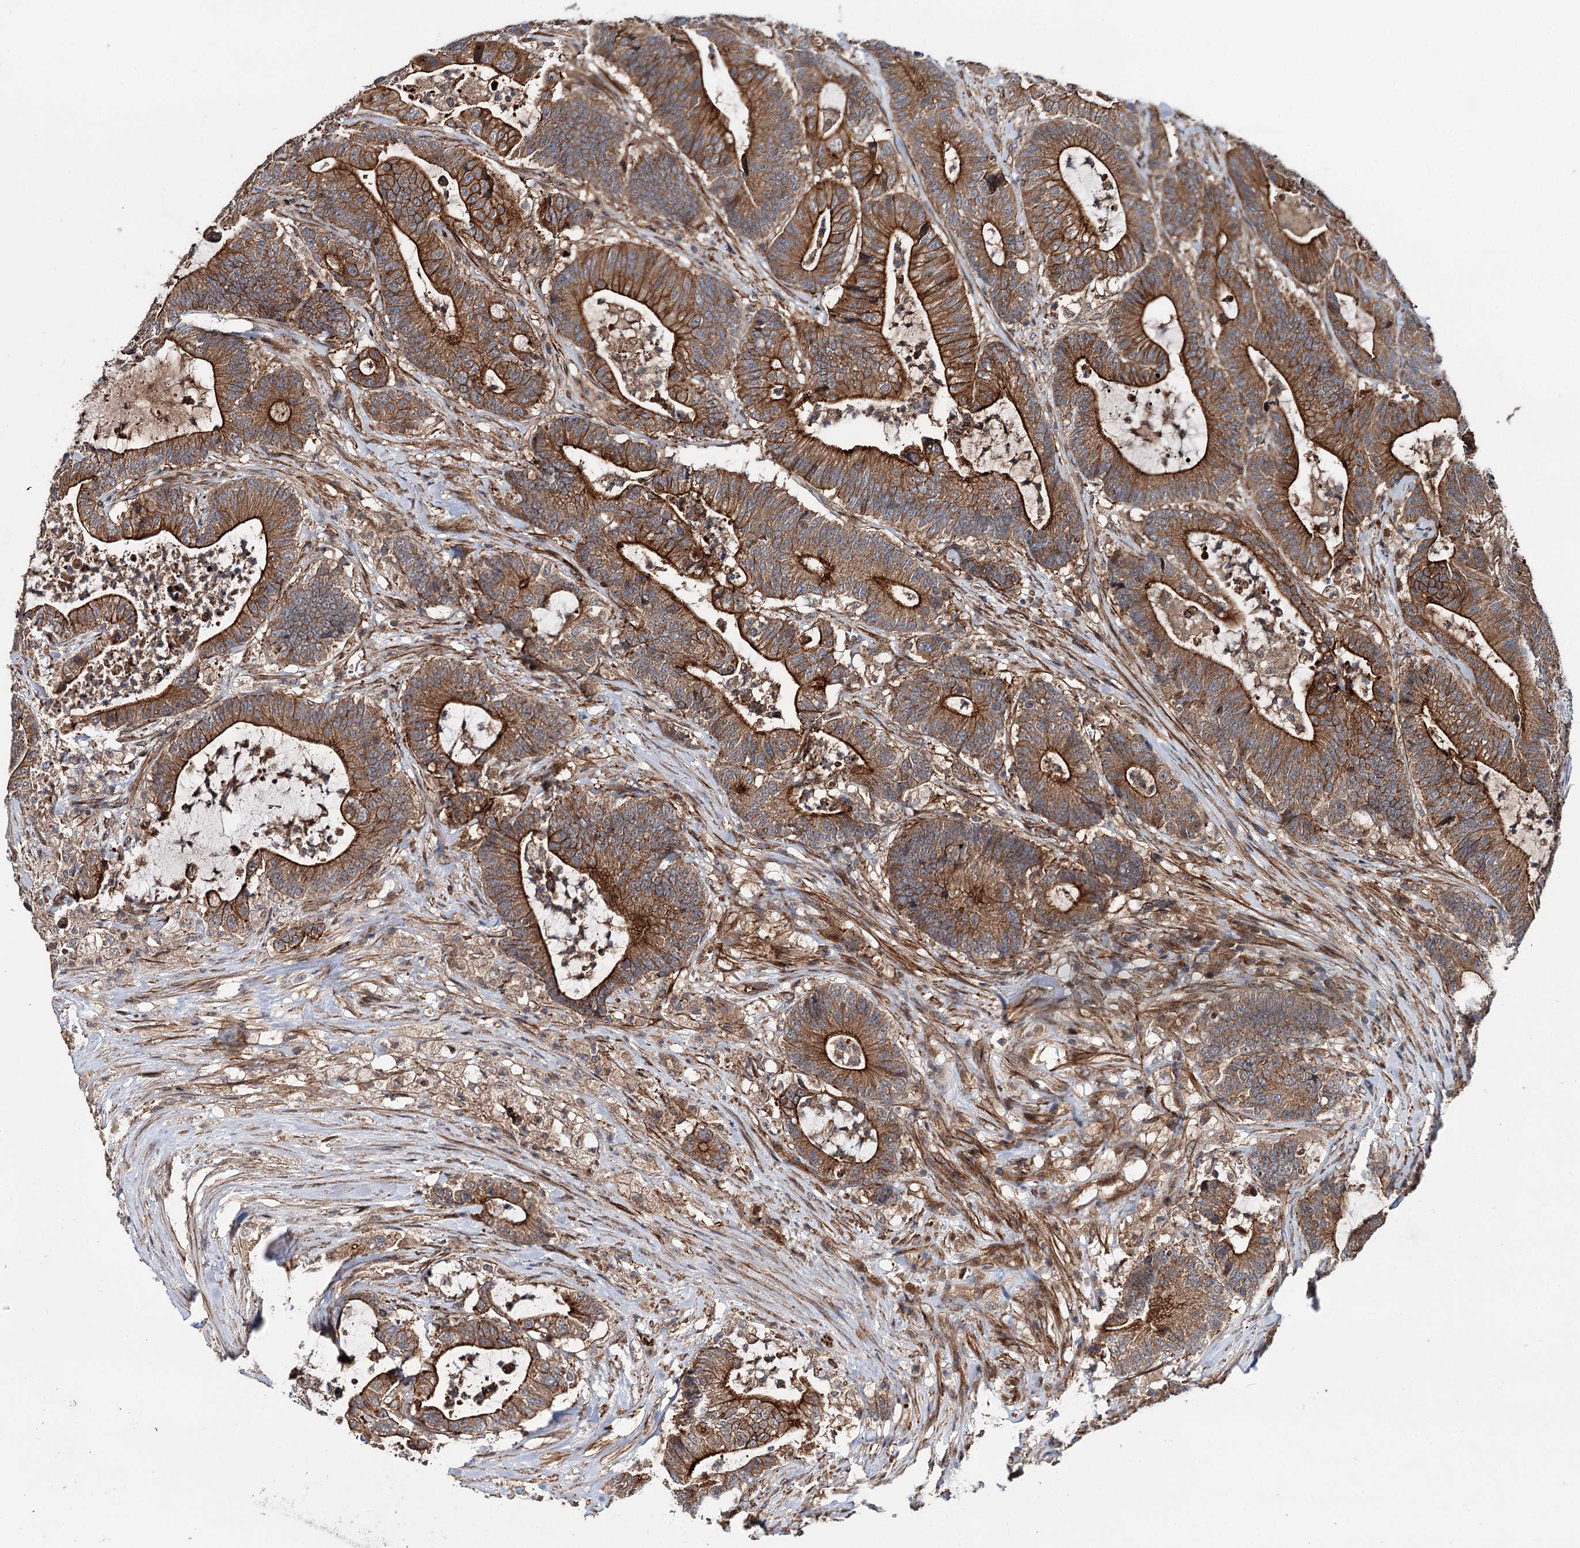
{"staining": {"intensity": "strong", "quantity": ">75%", "location": "cytoplasmic/membranous"}, "tissue": "colorectal cancer", "cell_type": "Tumor cells", "image_type": "cancer", "snomed": [{"axis": "morphology", "description": "Adenocarcinoma, NOS"}, {"axis": "topography", "description": "Colon"}], "caption": "Colorectal cancer (adenocarcinoma) stained with DAB immunohistochemistry reveals high levels of strong cytoplasmic/membranous staining in approximately >75% of tumor cells. (DAB IHC with brightfield microscopy, high magnification).", "gene": "ADGRG4", "patient": {"sex": "female", "age": 84}}